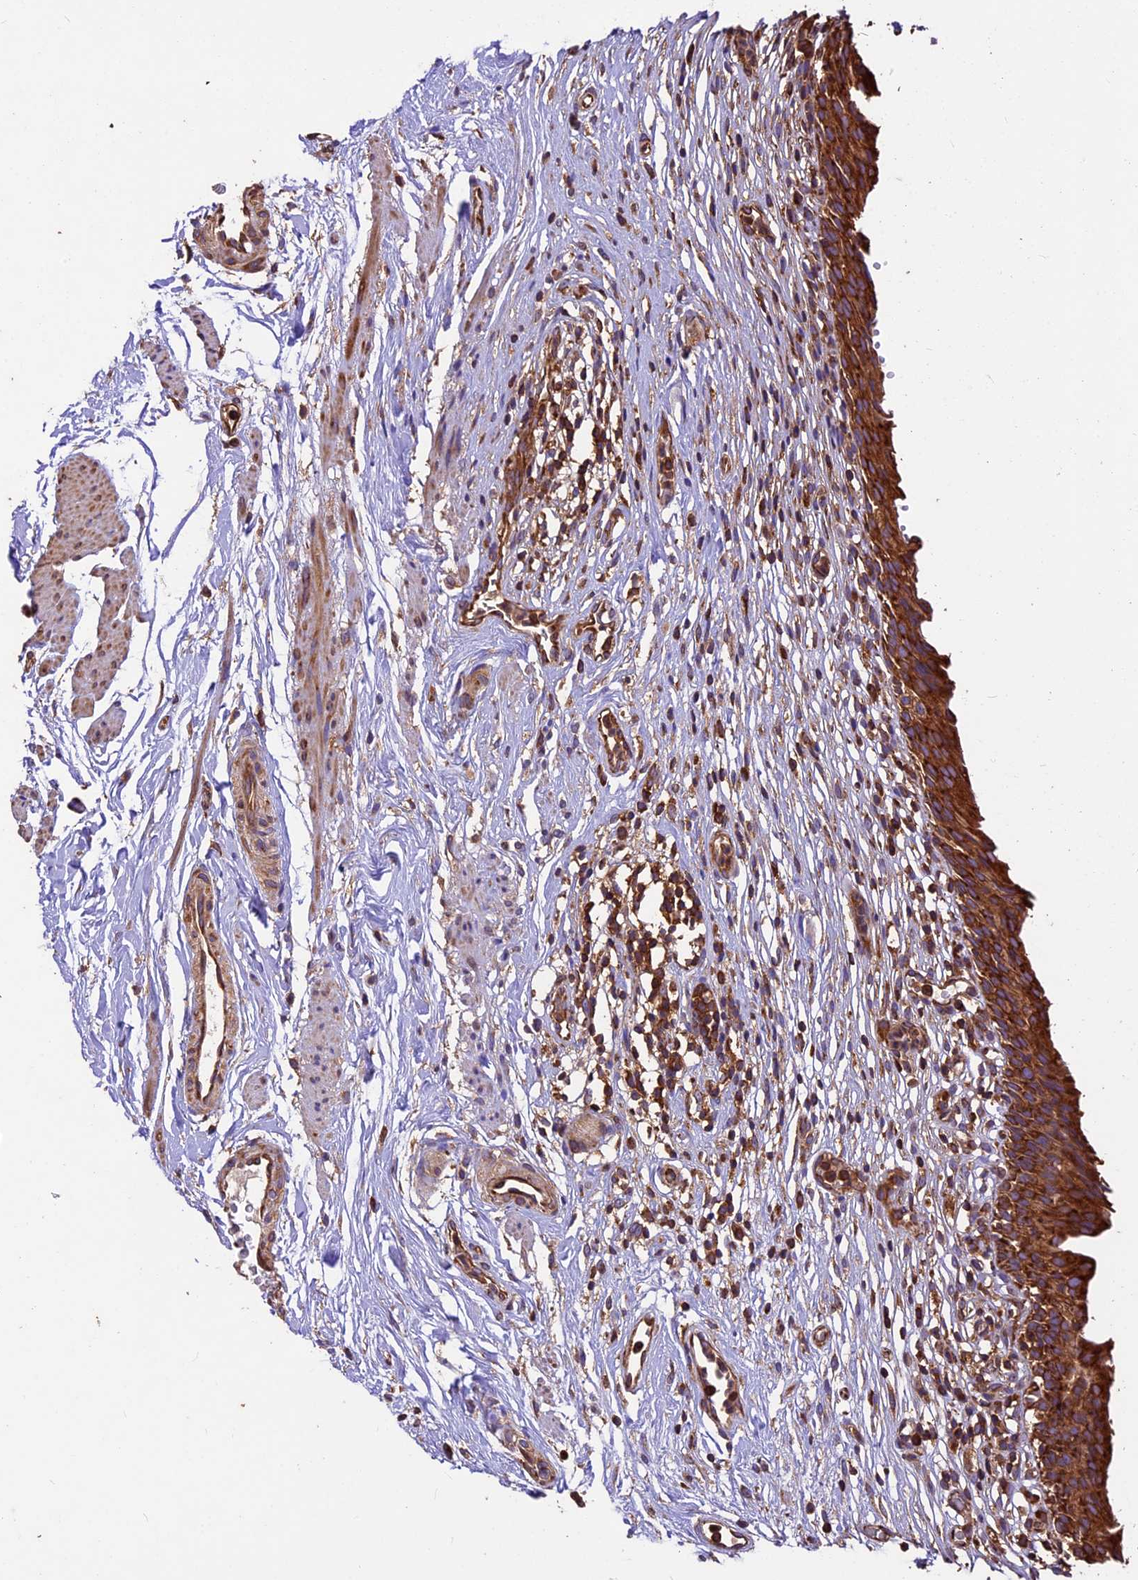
{"staining": {"intensity": "strong", "quantity": ">75%", "location": "cytoplasmic/membranous"}, "tissue": "urinary bladder", "cell_type": "Urothelial cells", "image_type": "normal", "snomed": [{"axis": "morphology", "description": "Normal tissue, NOS"}, {"axis": "morphology", "description": "Inflammation, NOS"}, {"axis": "topography", "description": "Urinary bladder"}], "caption": "This histopathology image shows immunohistochemistry staining of normal urinary bladder, with high strong cytoplasmic/membranous positivity in approximately >75% of urothelial cells.", "gene": "KARS1", "patient": {"sex": "male", "age": 63}}